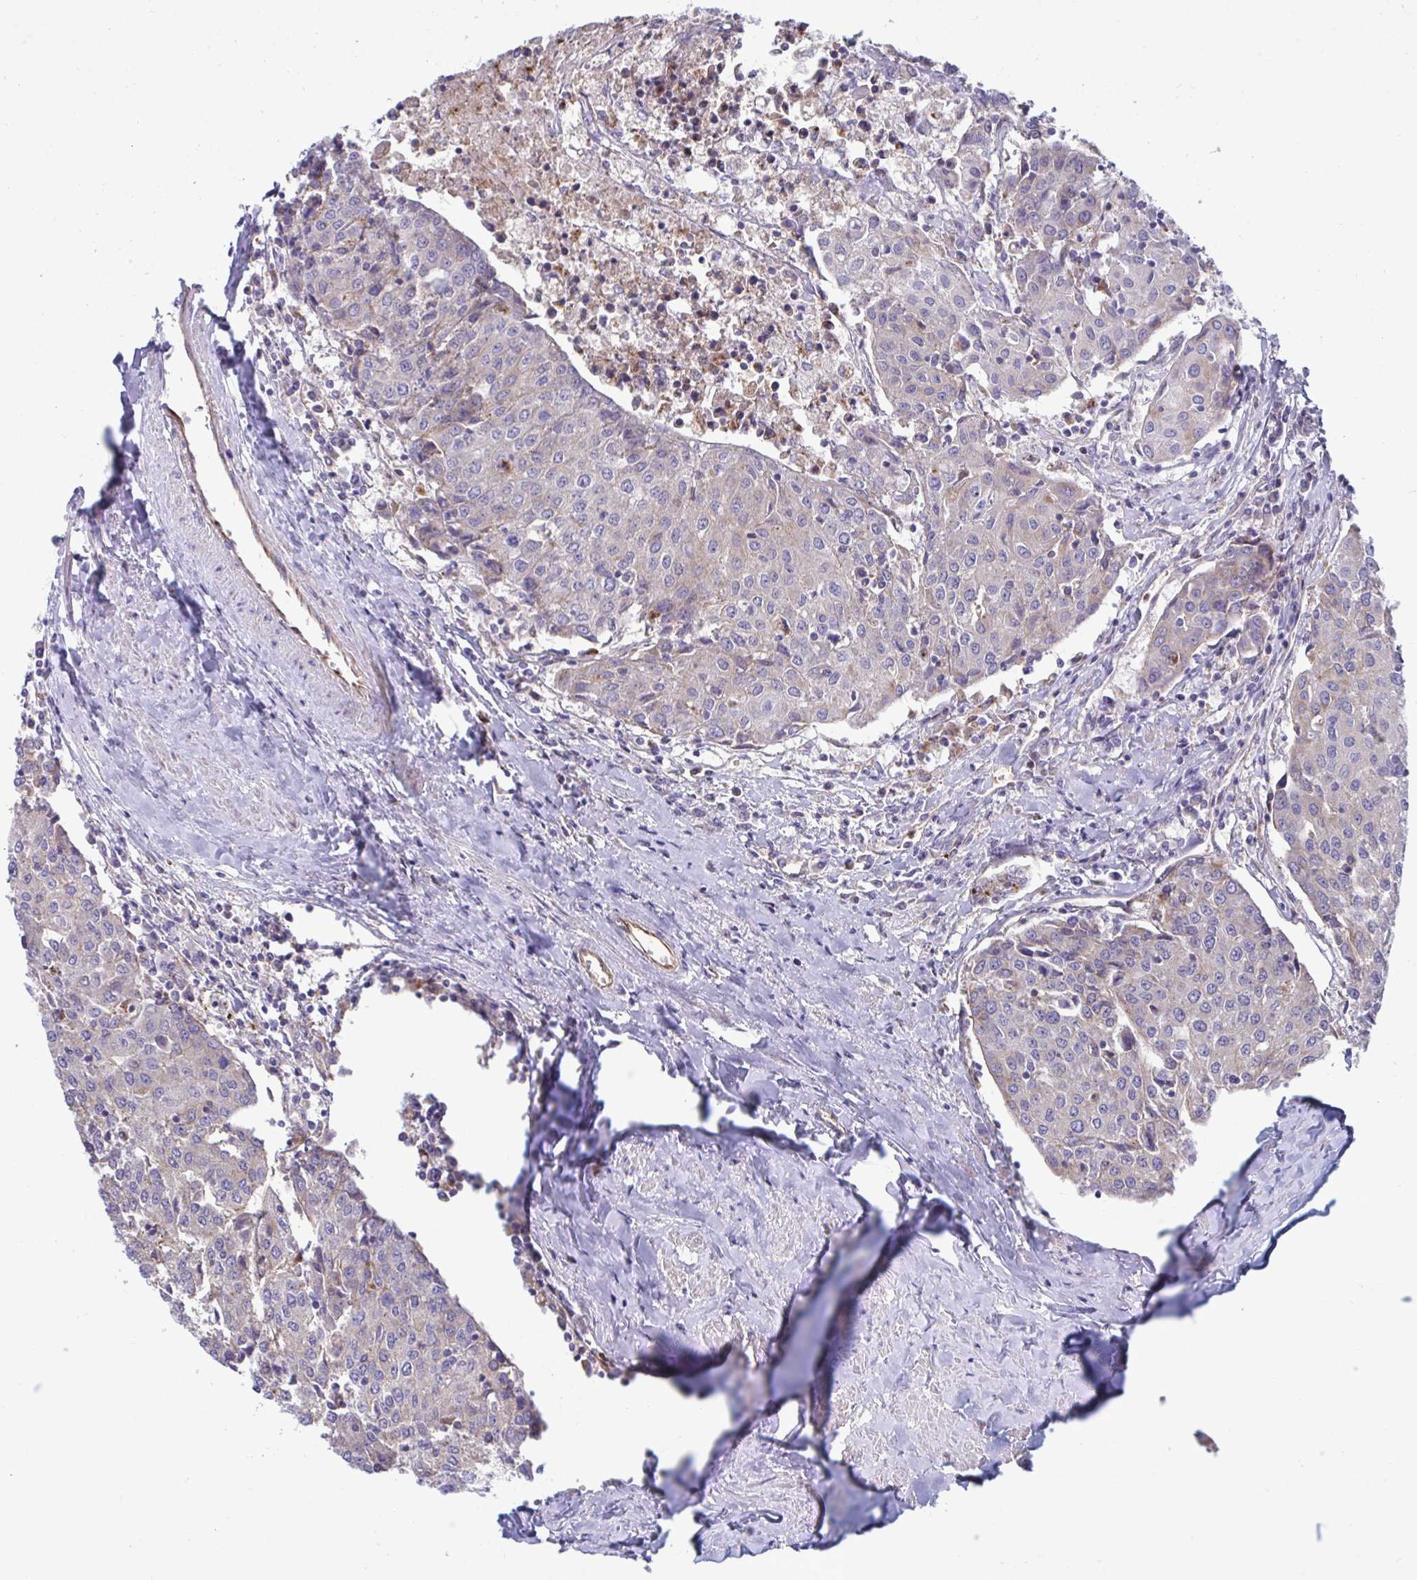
{"staining": {"intensity": "weak", "quantity": "<25%", "location": "cytoplasmic/membranous"}, "tissue": "urothelial cancer", "cell_type": "Tumor cells", "image_type": "cancer", "snomed": [{"axis": "morphology", "description": "Urothelial carcinoma, High grade"}, {"axis": "topography", "description": "Urinary bladder"}], "caption": "Human high-grade urothelial carcinoma stained for a protein using immunohistochemistry (IHC) exhibits no positivity in tumor cells.", "gene": "SLC9A6", "patient": {"sex": "female", "age": 85}}